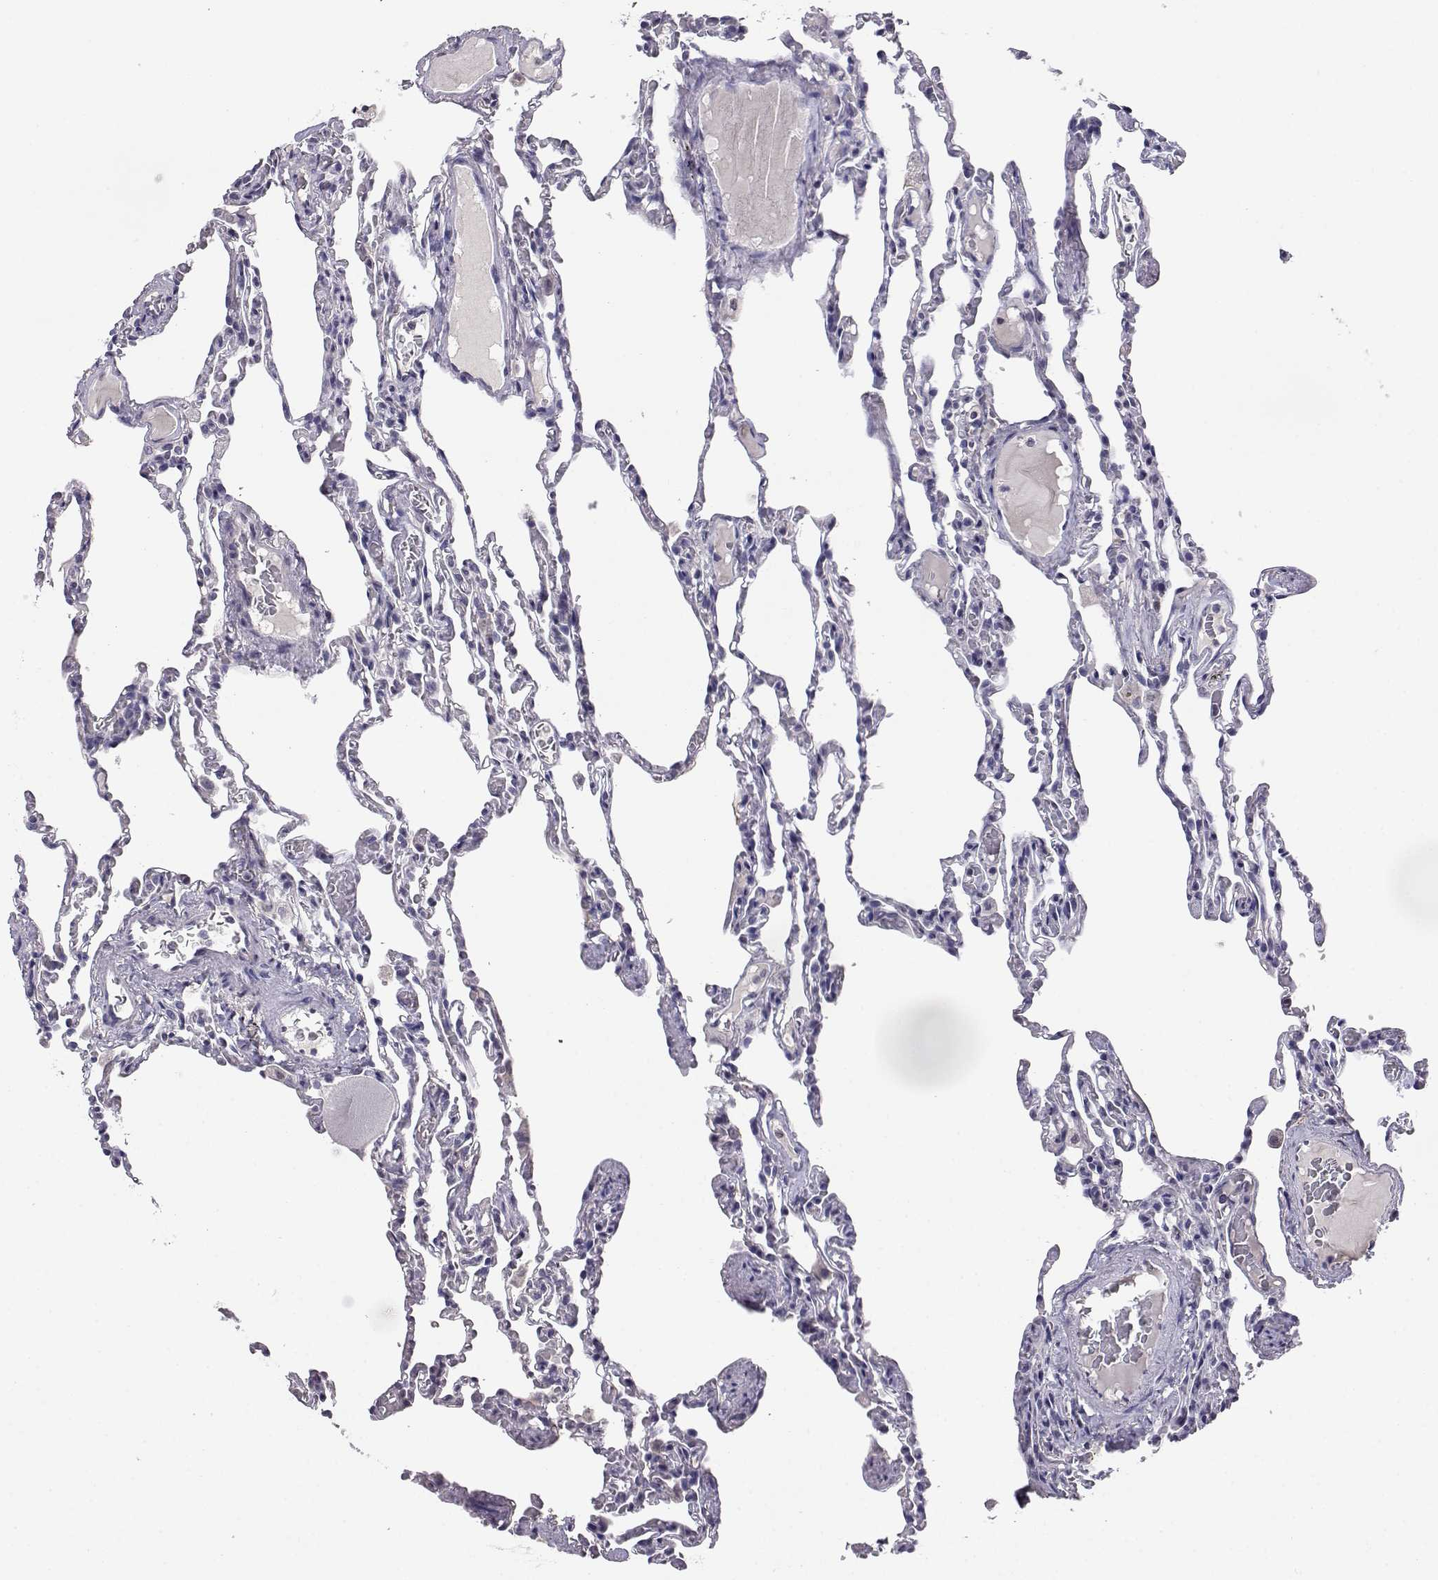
{"staining": {"intensity": "negative", "quantity": "none", "location": "none"}, "tissue": "lung", "cell_type": "Alveolar cells", "image_type": "normal", "snomed": [{"axis": "morphology", "description": "Normal tissue, NOS"}, {"axis": "topography", "description": "Lung"}], "caption": "Immunohistochemistry (IHC) histopathology image of unremarkable lung: lung stained with DAB displays no significant protein expression in alveolar cells. The staining is performed using DAB brown chromogen with nuclei counter-stained in using hematoxylin.", "gene": "AKR1B1", "patient": {"sex": "female", "age": 43}}